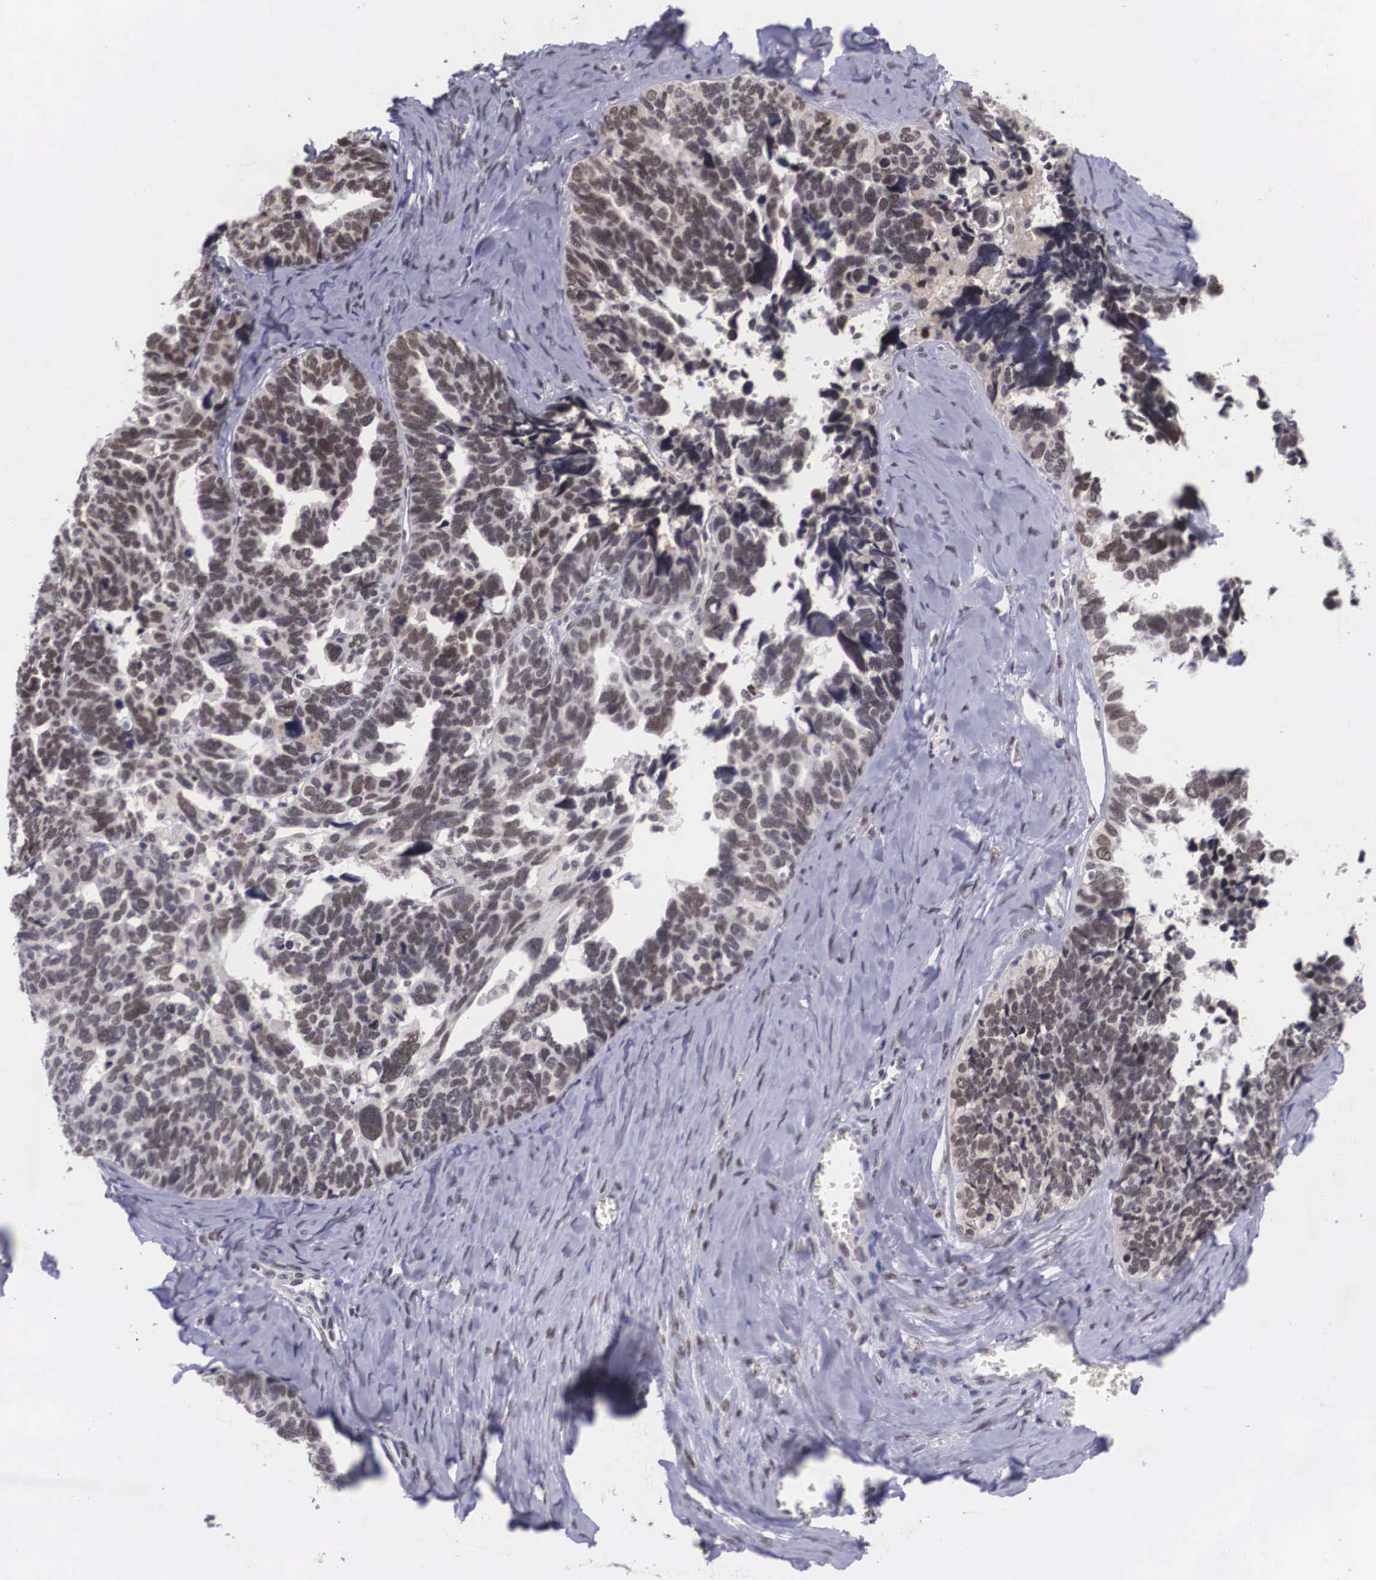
{"staining": {"intensity": "weak", "quantity": ">75%", "location": "nuclear"}, "tissue": "ovarian cancer", "cell_type": "Tumor cells", "image_type": "cancer", "snomed": [{"axis": "morphology", "description": "Cystadenocarcinoma, serous, NOS"}, {"axis": "topography", "description": "Ovary"}], "caption": "Protein staining by immunohistochemistry demonstrates weak nuclear expression in about >75% of tumor cells in ovarian cancer (serous cystadenocarcinoma).", "gene": "ZNF275", "patient": {"sex": "female", "age": 77}}